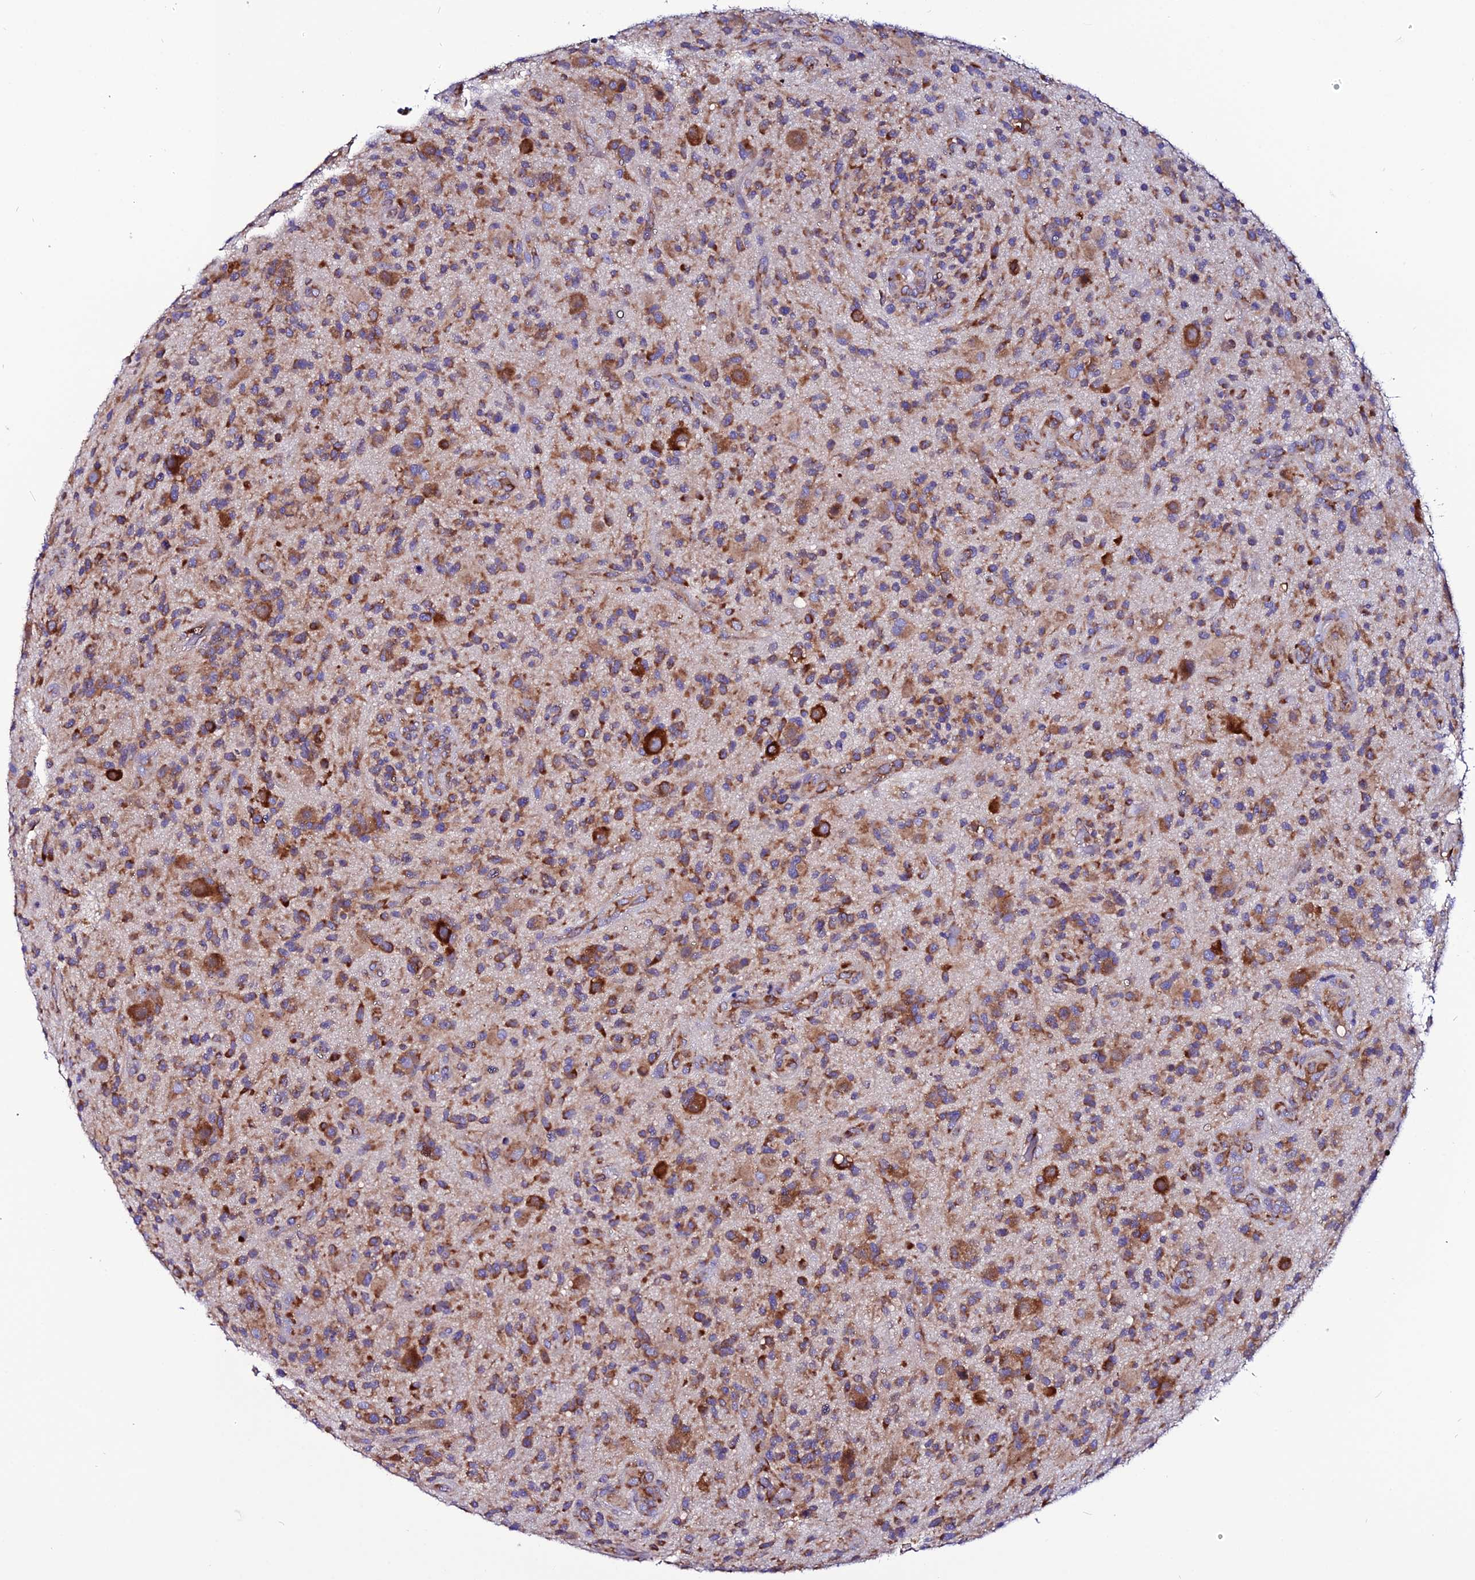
{"staining": {"intensity": "moderate", "quantity": ">75%", "location": "cytoplasmic/membranous"}, "tissue": "glioma", "cell_type": "Tumor cells", "image_type": "cancer", "snomed": [{"axis": "morphology", "description": "Glioma, malignant, High grade"}, {"axis": "topography", "description": "Brain"}], "caption": "There is medium levels of moderate cytoplasmic/membranous staining in tumor cells of malignant glioma (high-grade), as demonstrated by immunohistochemical staining (brown color).", "gene": "EEF1G", "patient": {"sex": "male", "age": 47}}